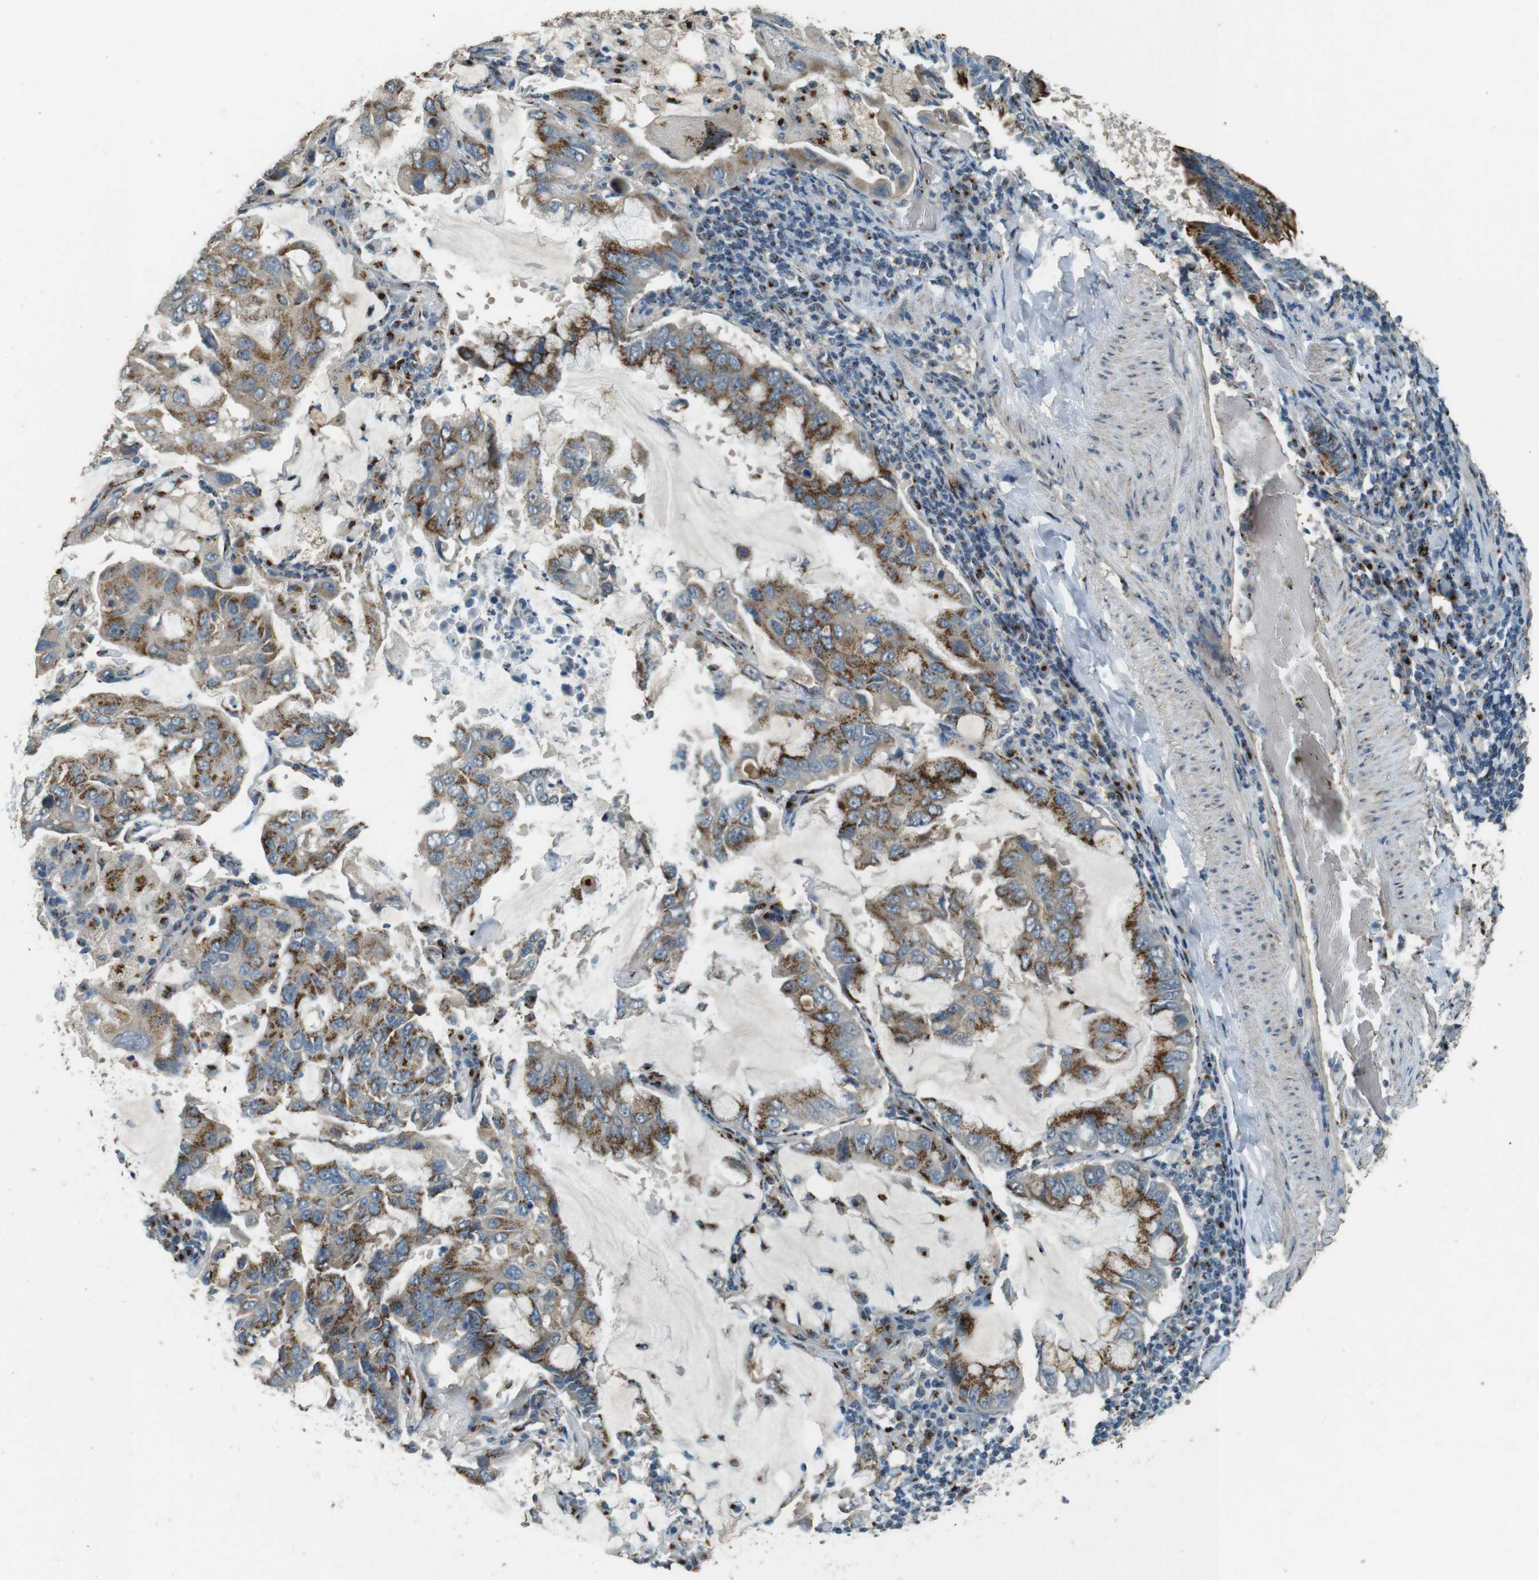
{"staining": {"intensity": "moderate", "quantity": ">75%", "location": "cytoplasmic/membranous"}, "tissue": "lung cancer", "cell_type": "Tumor cells", "image_type": "cancer", "snomed": [{"axis": "morphology", "description": "Adenocarcinoma, NOS"}, {"axis": "topography", "description": "Lung"}], "caption": "A brown stain shows moderate cytoplasmic/membranous expression of a protein in lung cancer (adenocarcinoma) tumor cells.", "gene": "TMEM115", "patient": {"sex": "male", "age": 64}}